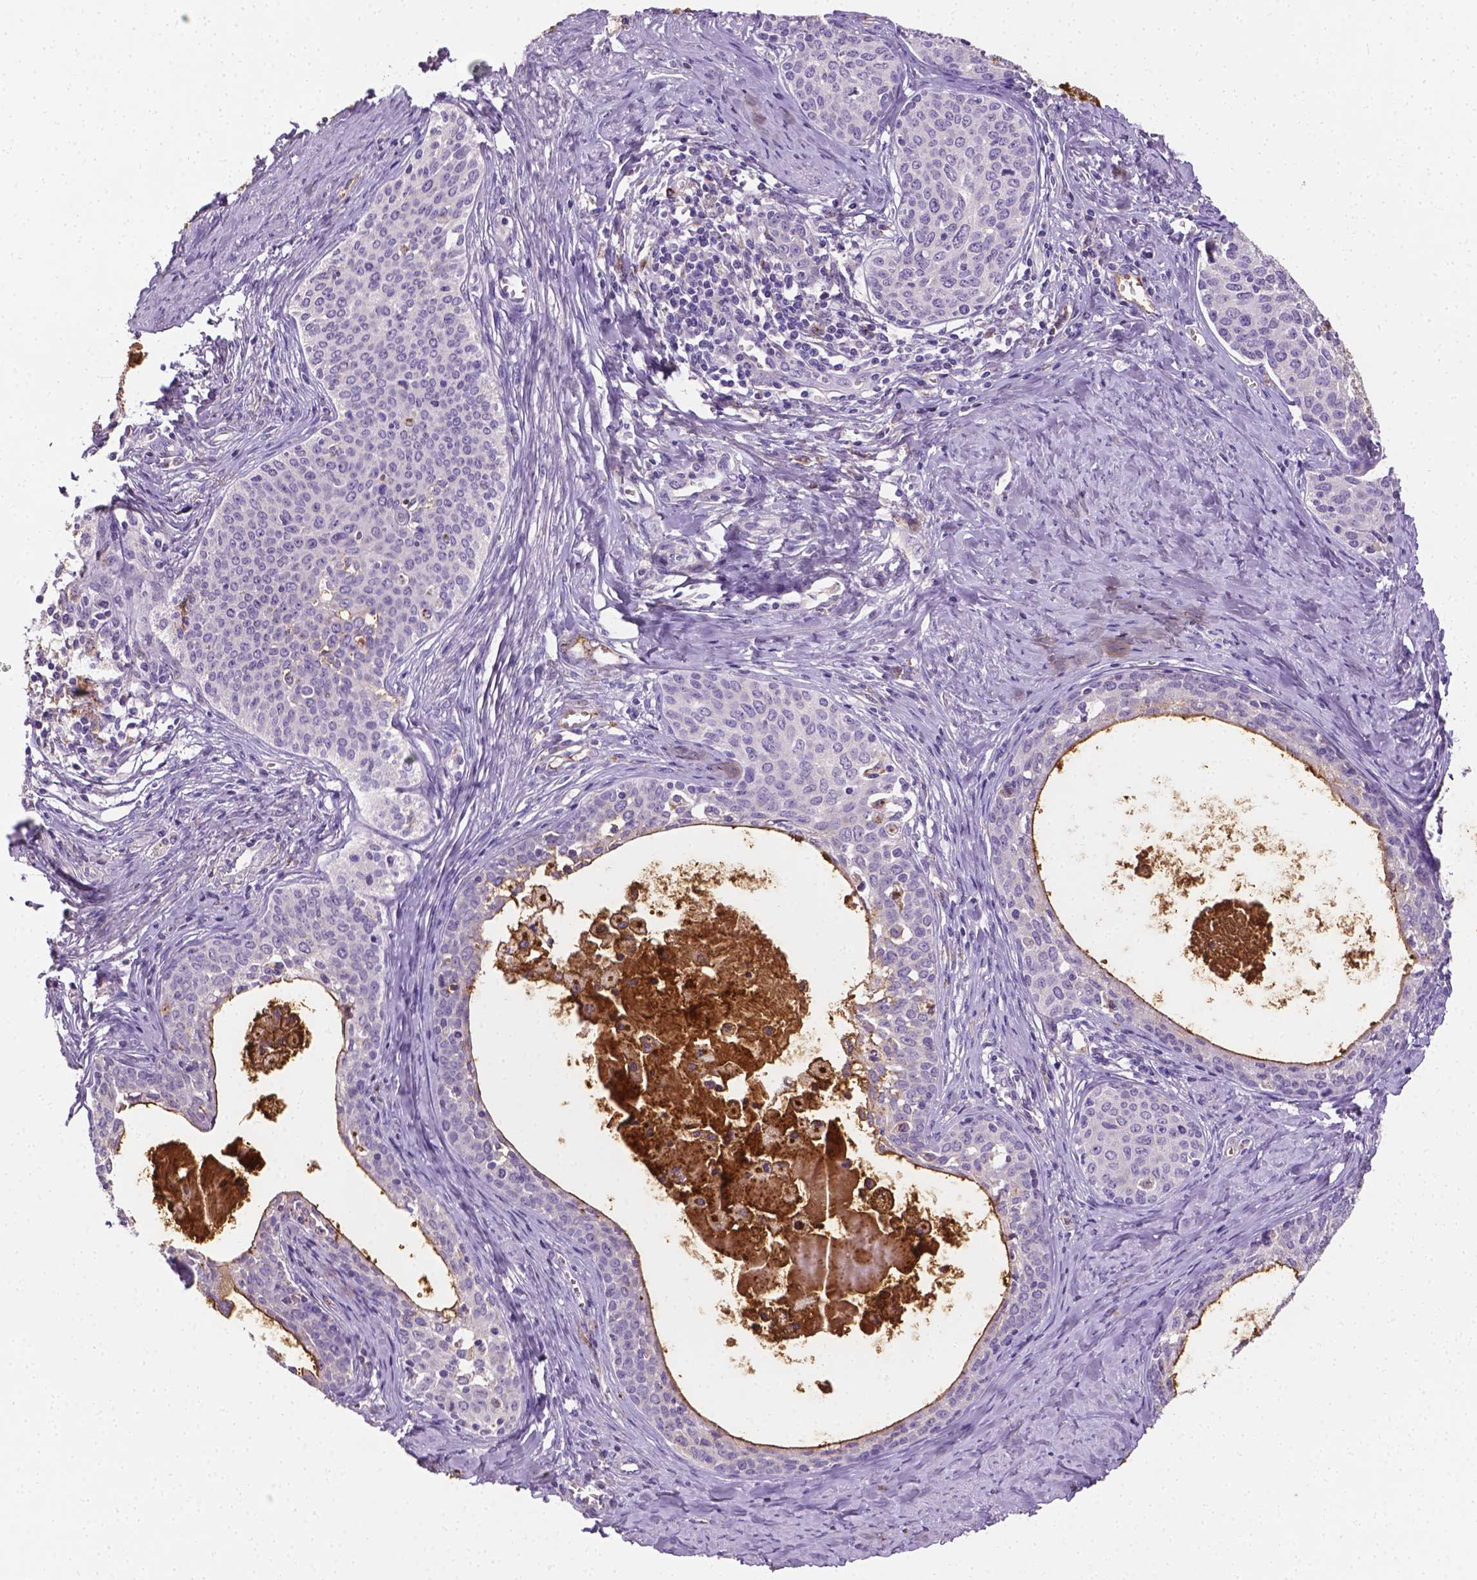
{"staining": {"intensity": "negative", "quantity": "none", "location": "none"}, "tissue": "cervical cancer", "cell_type": "Tumor cells", "image_type": "cancer", "snomed": [{"axis": "morphology", "description": "Squamous cell carcinoma, NOS"}, {"axis": "morphology", "description": "Adenocarcinoma, NOS"}, {"axis": "topography", "description": "Cervix"}], "caption": "This photomicrograph is of cervical cancer (adenocarcinoma) stained with immunohistochemistry (IHC) to label a protein in brown with the nuclei are counter-stained blue. There is no staining in tumor cells. (DAB (3,3'-diaminobenzidine) immunohistochemistry visualized using brightfield microscopy, high magnification).", "gene": "APOE", "patient": {"sex": "female", "age": 52}}